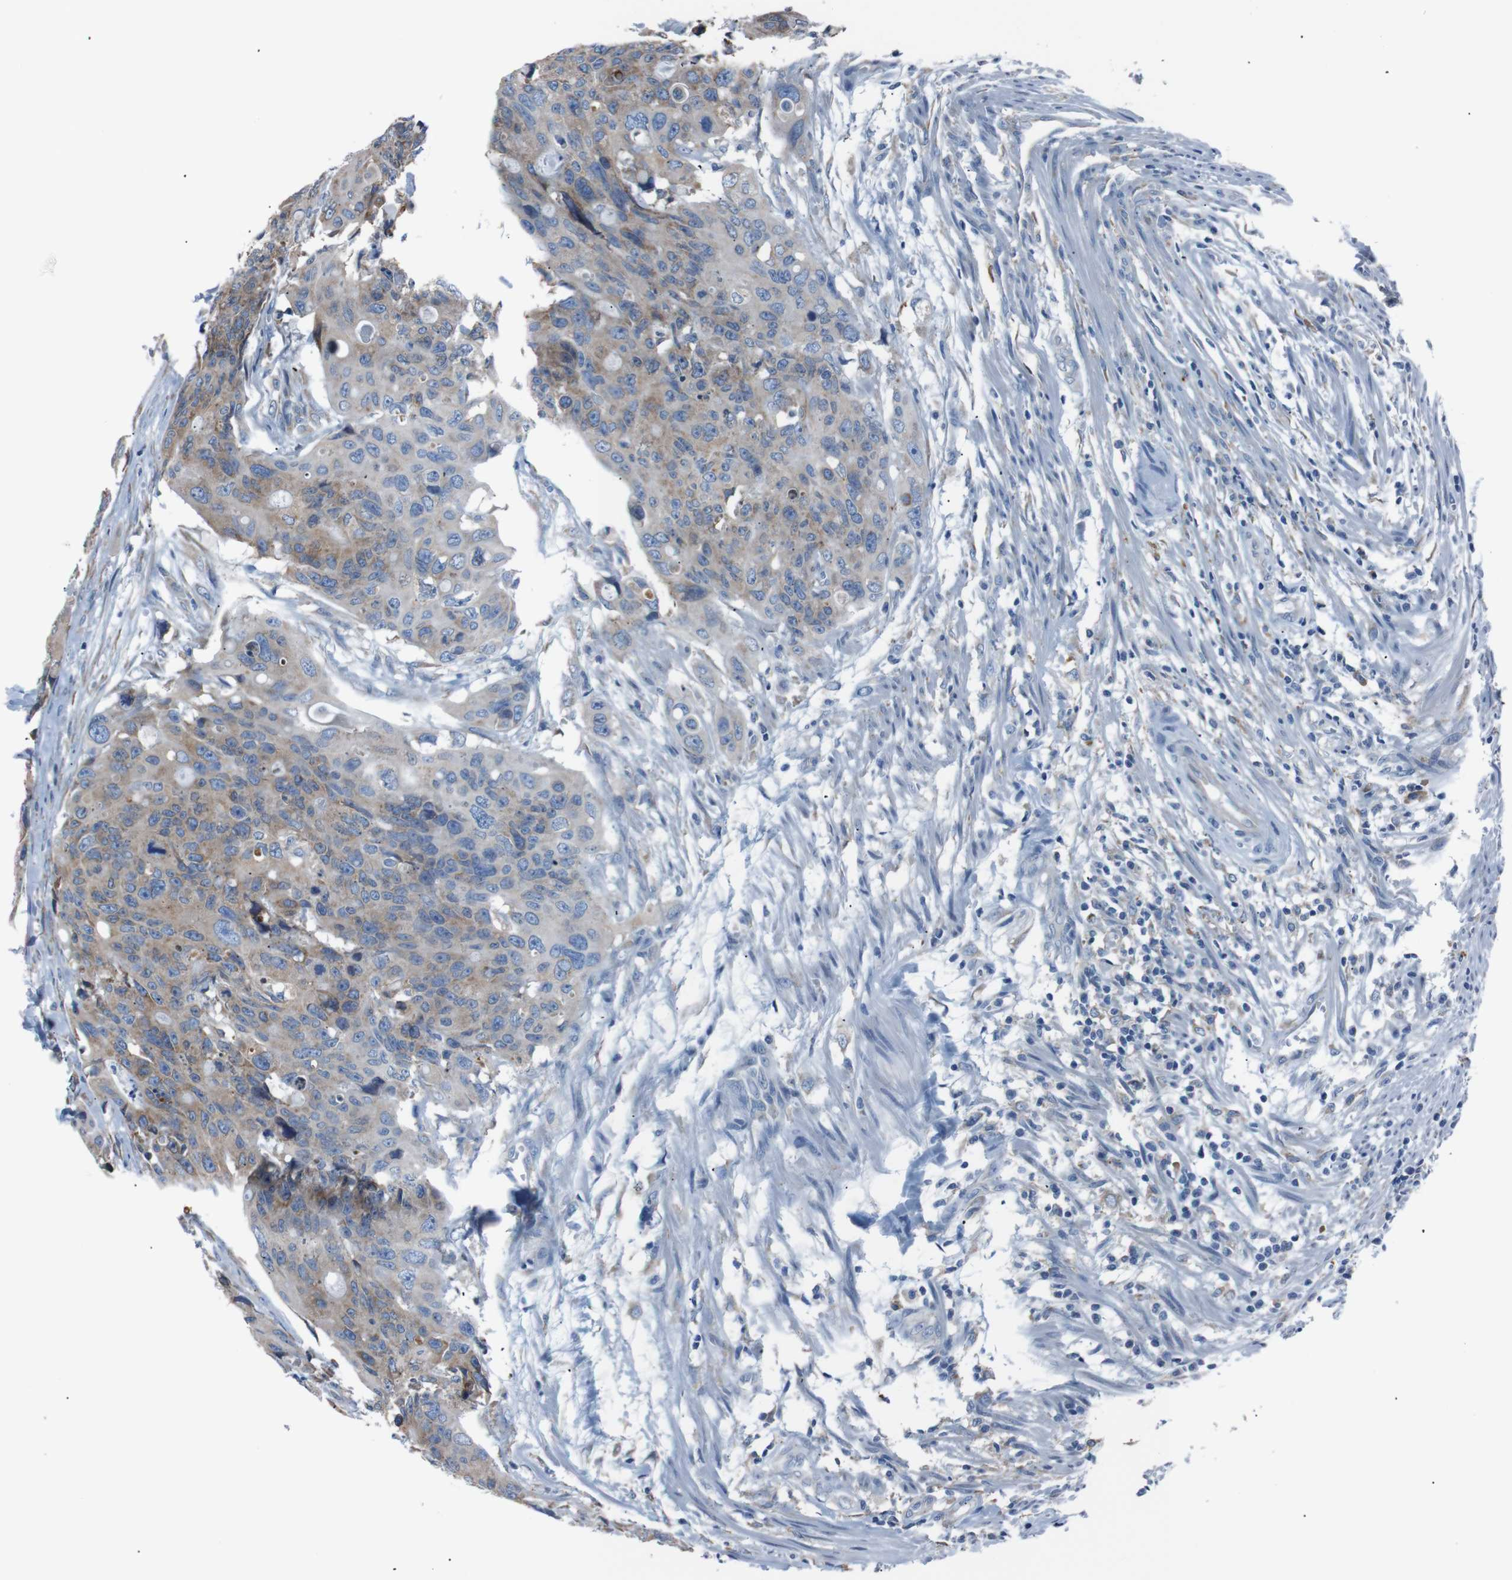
{"staining": {"intensity": "moderate", "quantity": ">75%", "location": "cytoplasmic/membranous"}, "tissue": "colorectal cancer", "cell_type": "Tumor cells", "image_type": "cancer", "snomed": [{"axis": "morphology", "description": "Adenocarcinoma, NOS"}, {"axis": "topography", "description": "Colon"}], "caption": "There is medium levels of moderate cytoplasmic/membranous staining in tumor cells of colorectal cancer (adenocarcinoma), as demonstrated by immunohistochemical staining (brown color).", "gene": "SIGMAR1", "patient": {"sex": "female", "age": 57}}